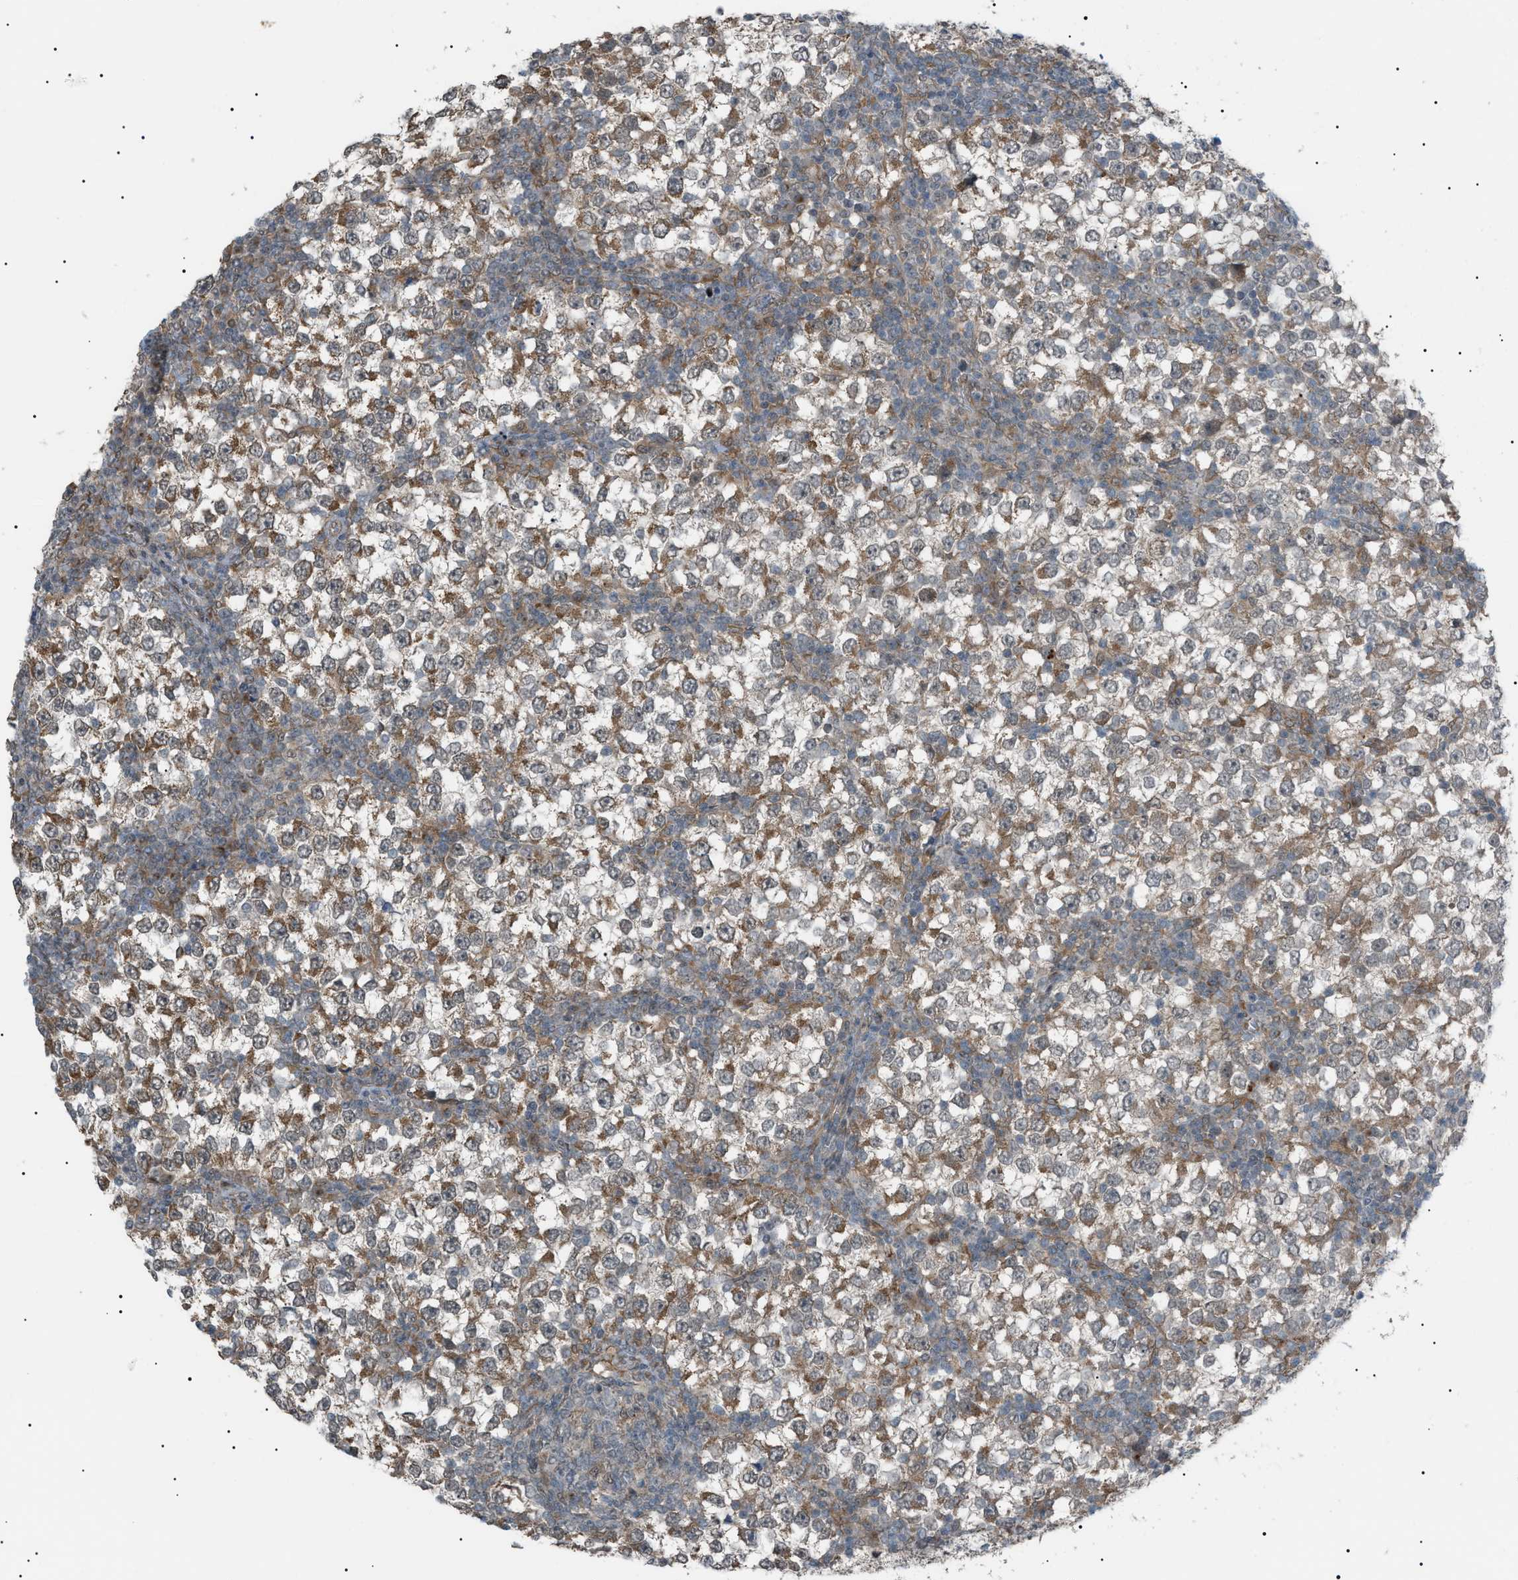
{"staining": {"intensity": "weak", "quantity": "25%-75%", "location": "cytoplasmic/membranous"}, "tissue": "testis cancer", "cell_type": "Tumor cells", "image_type": "cancer", "snomed": [{"axis": "morphology", "description": "Seminoma, NOS"}, {"axis": "topography", "description": "Testis"}], "caption": "Protein staining shows weak cytoplasmic/membranous staining in approximately 25%-75% of tumor cells in seminoma (testis). The staining was performed using DAB (3,3'-diaminobenzidine), with brown indicating positive protein expression. Nuclei are stained blue with hematoxylin.", "gene": "LPIN2", "patient": {"sex": "male", "age": 65}}